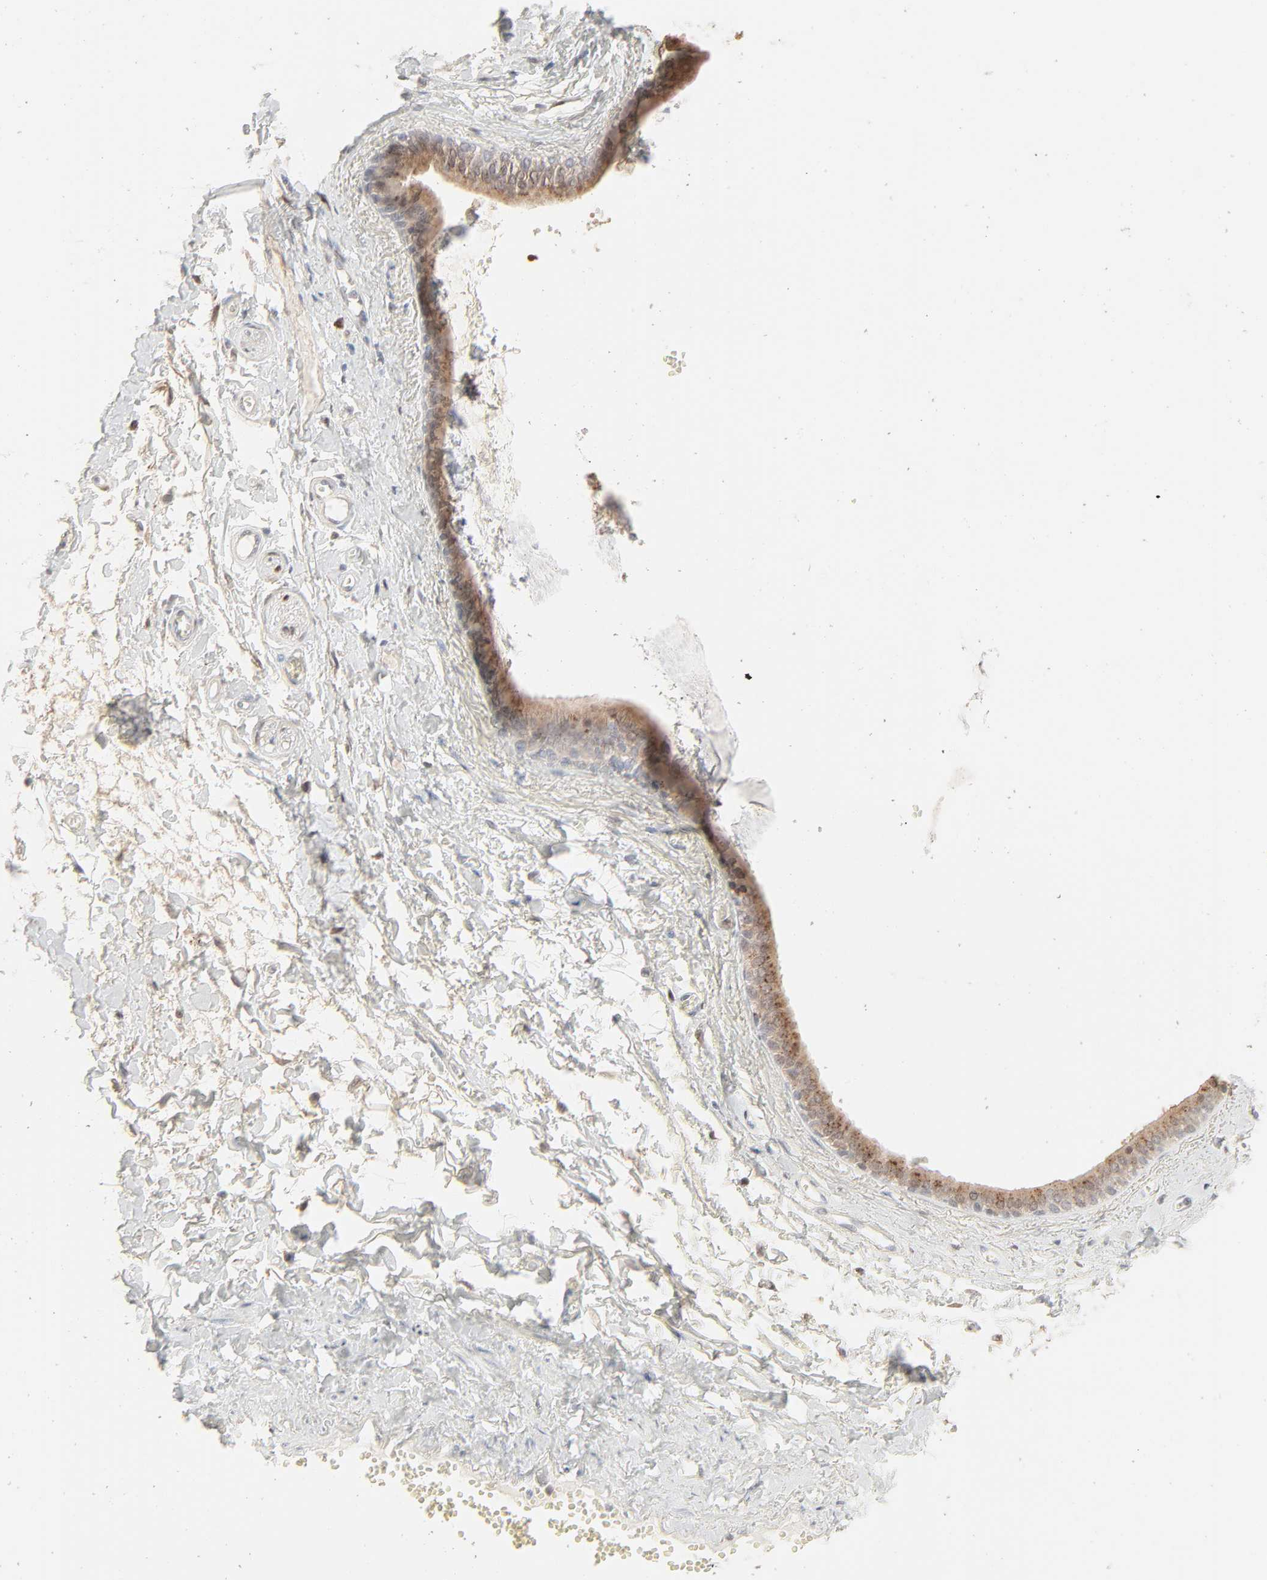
{"staining": {"intensity": "negative", "quantity": "none", "location": "none"}, "tissue": "adipose tissue", "cell_type": "Adipocytes", "image_type": "normal", "snomed": [{"axis": "morphology", "description": "Normal tissue, NOS"}, {"axis": "morphology", "description": "Inflammation, NOS"}, {"axis": "topography", "description": "Salivary gland"}, {"axis": "topography", "description": "Peripheral nerve tissue"}], "caption": "Photomicrograph shows no protein positivity in adipocytes of normal adipose tissue. (Brightfield microscopy of DAB IHC at high magnification).", "gene": "LGALS2", "patient": {"sex": "female", "age": 75}}